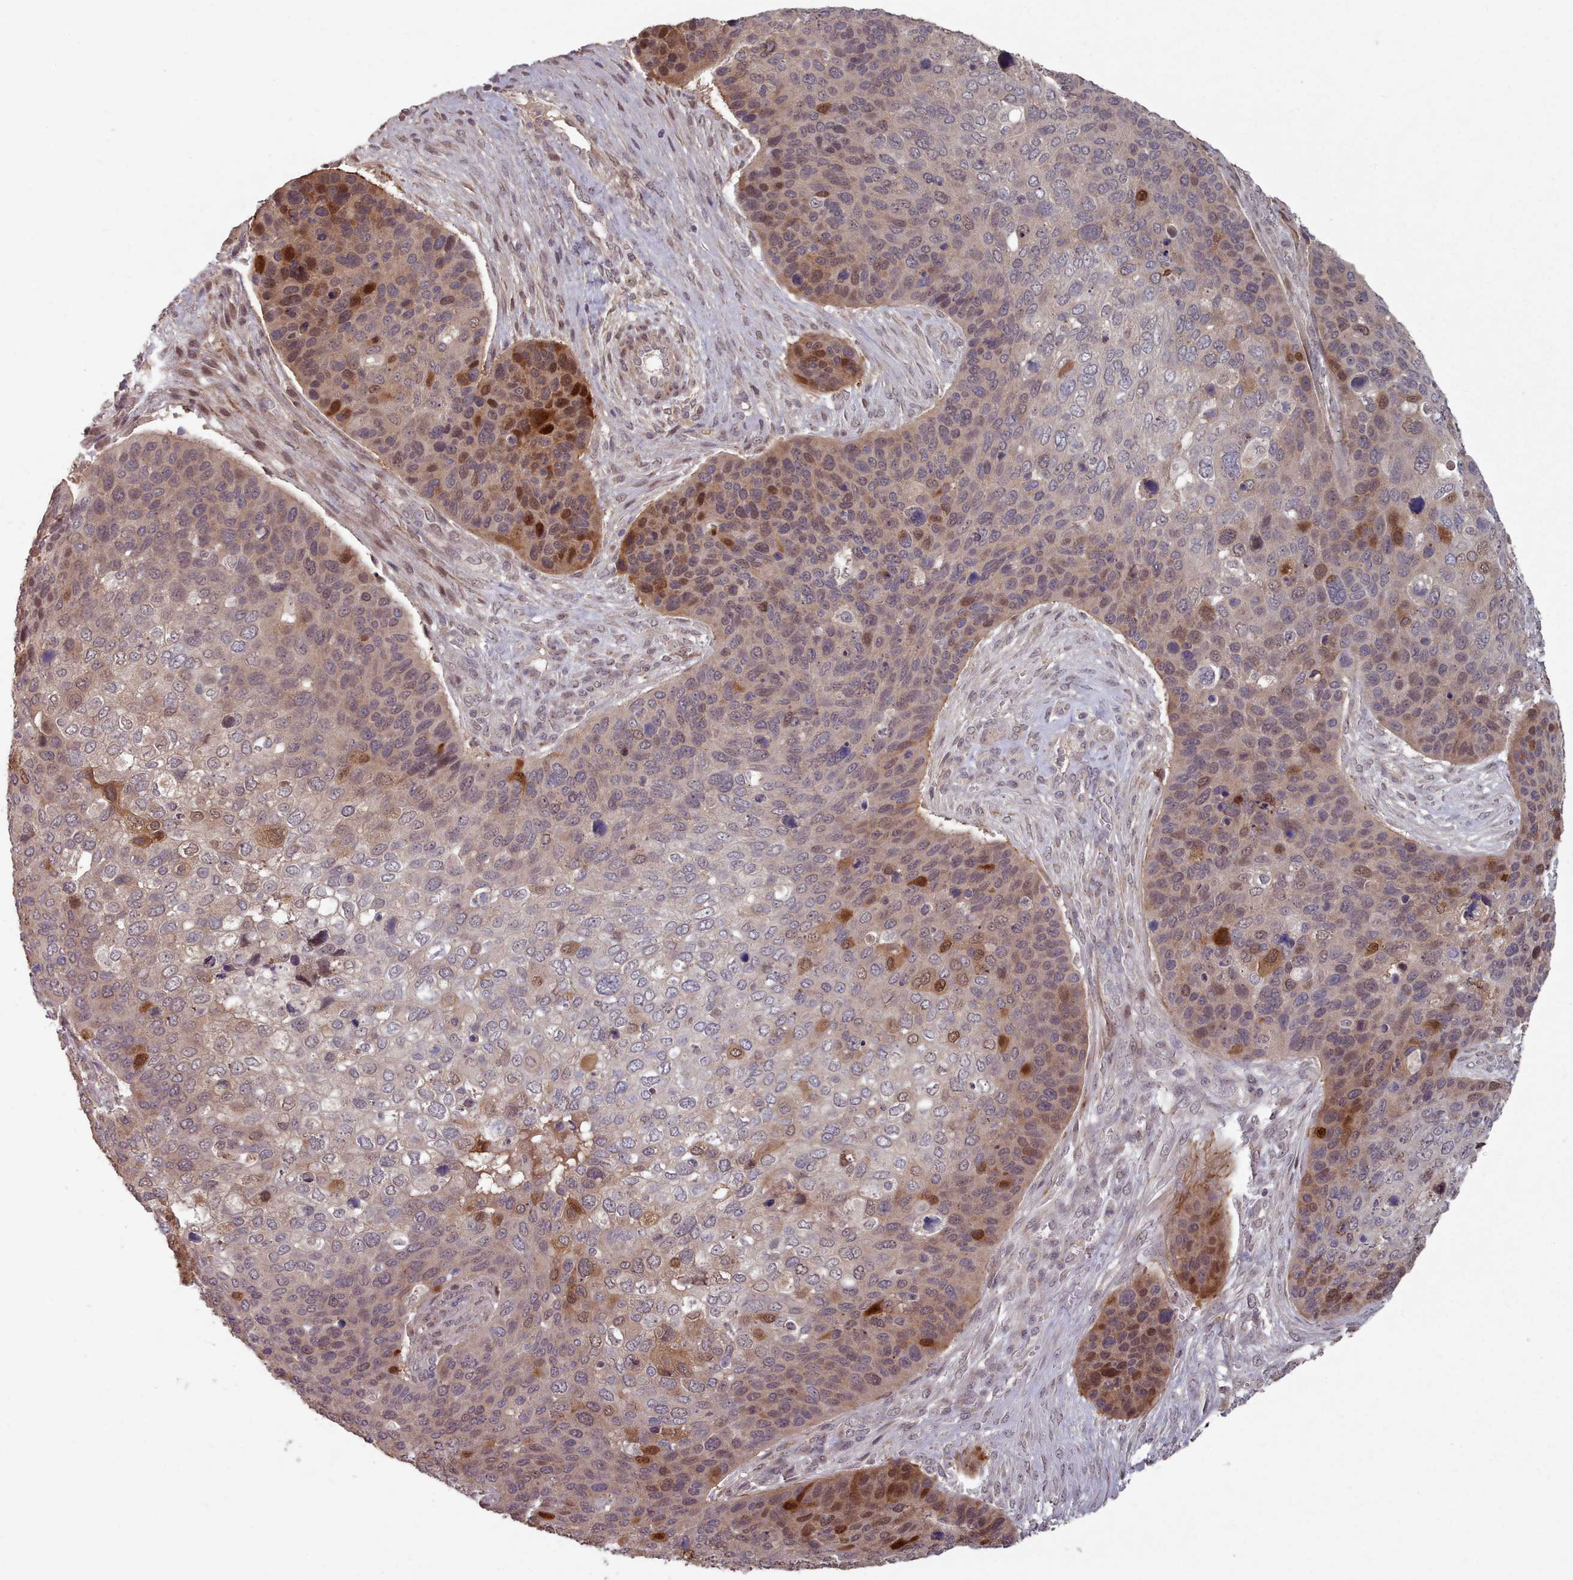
{"staining": {"intensity": "moderate", "quantity": "25%-75%", "location": "cytoplasmic/membranous,nuclear"}, "tissue": "skin cancer", "cell_type": "Tumor cells", "image_type": "cancer", "snomed": [{"axis": "morphology", "description": "Basal cell carcinoma"}, {"axis": "topography", "description": "Skin"}], "caption": "Brown immunohistochemical staining in skin cancer (basal cell carcinoma) shows moderate cytoplasmic/membranous and nuclear positivity in approximately 25%-75% of tumor cells.", "gene": "ERCC6L", "patient": {"sex": "female", "age": 74}}